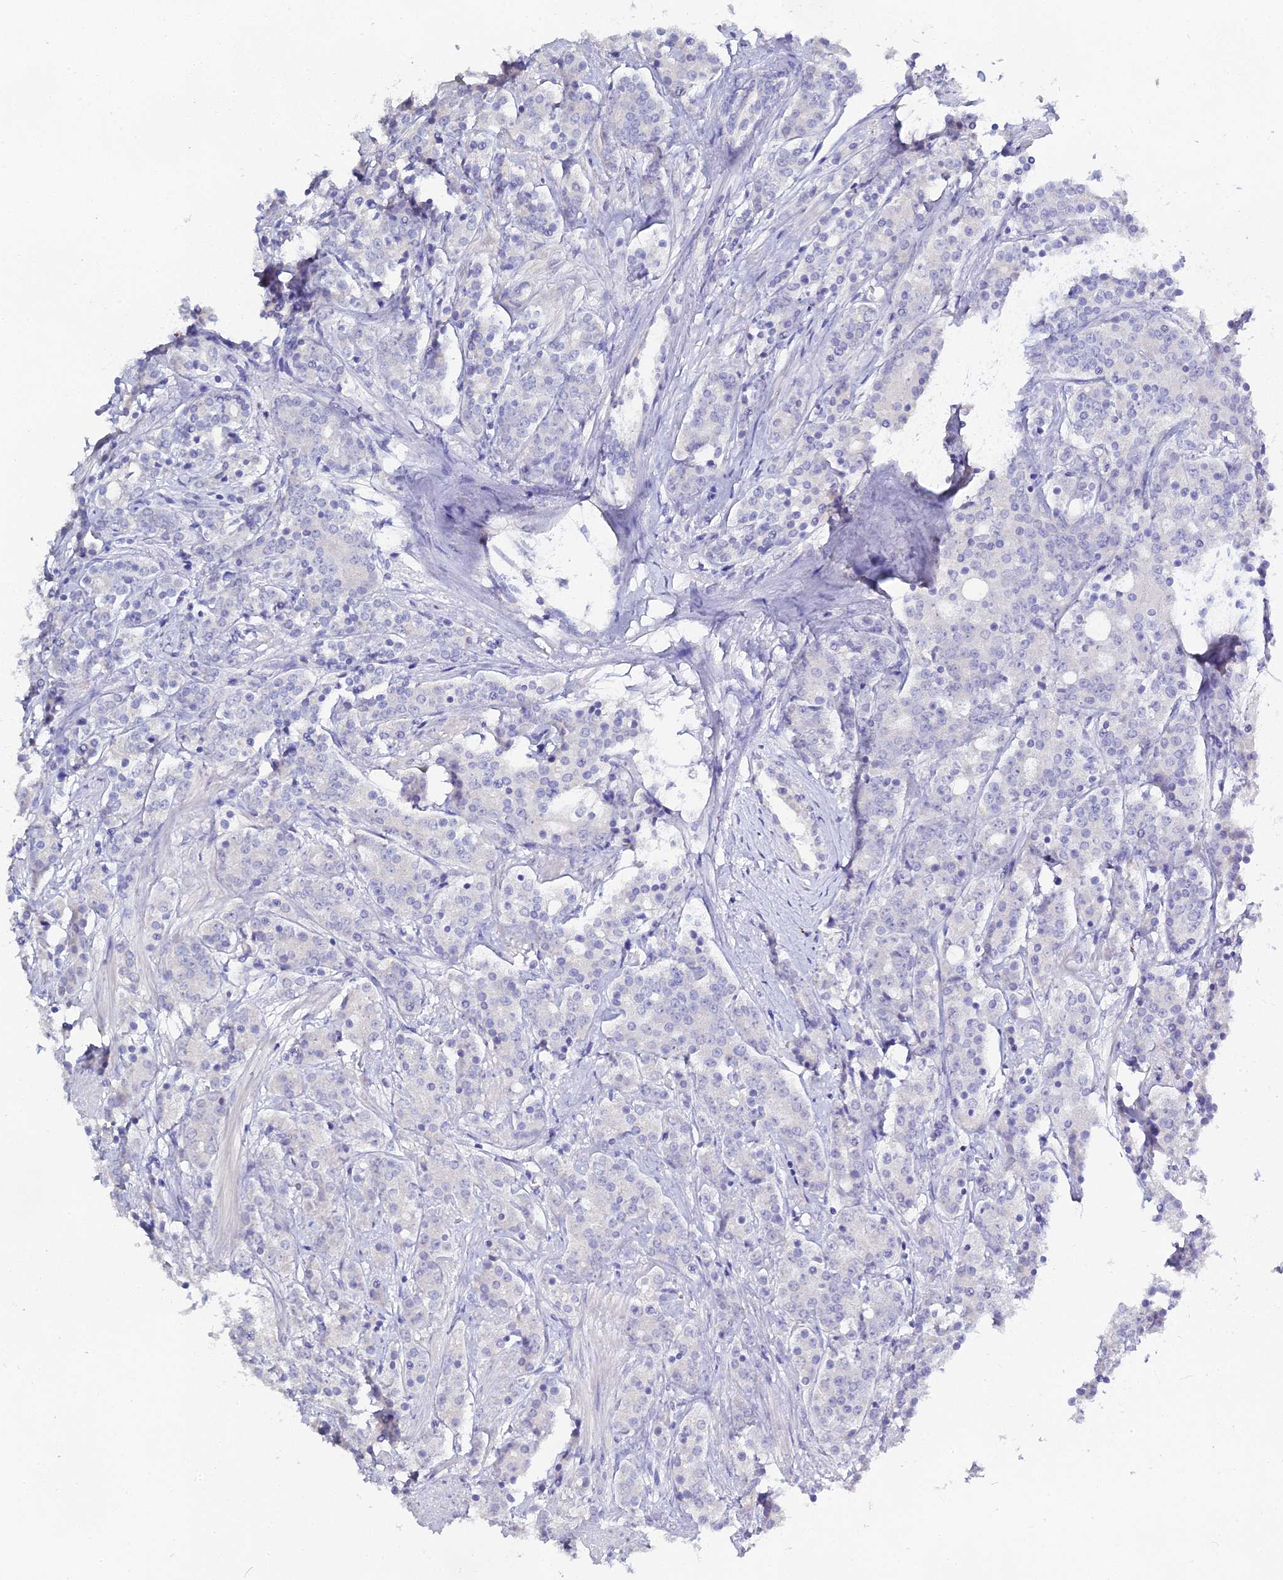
{"staining": {"intensity": "negative", "quantity": "none", "location": "none"}, "tissue": "prostate cancer", "cell_type": "Tumor cells", "image_type": "cancer", "snomed": [{"axis": "morphology", "description": "Adenocarcinoma, High grade"}, {"axis": "topography", "description": "Prostate"}], "caption": "IHC micrograph of prostate cancer (adenocarcinoma (high-grade)) stained for a protein (brown), which demonstrates no positivity in tumor cells. Brightfield microscopy of IHC stained with DAB (brown) and hematoxylin (blue), captured at high magnification.", "gene": "S100A7", "patient": {"sex": "male", "age": 62}}